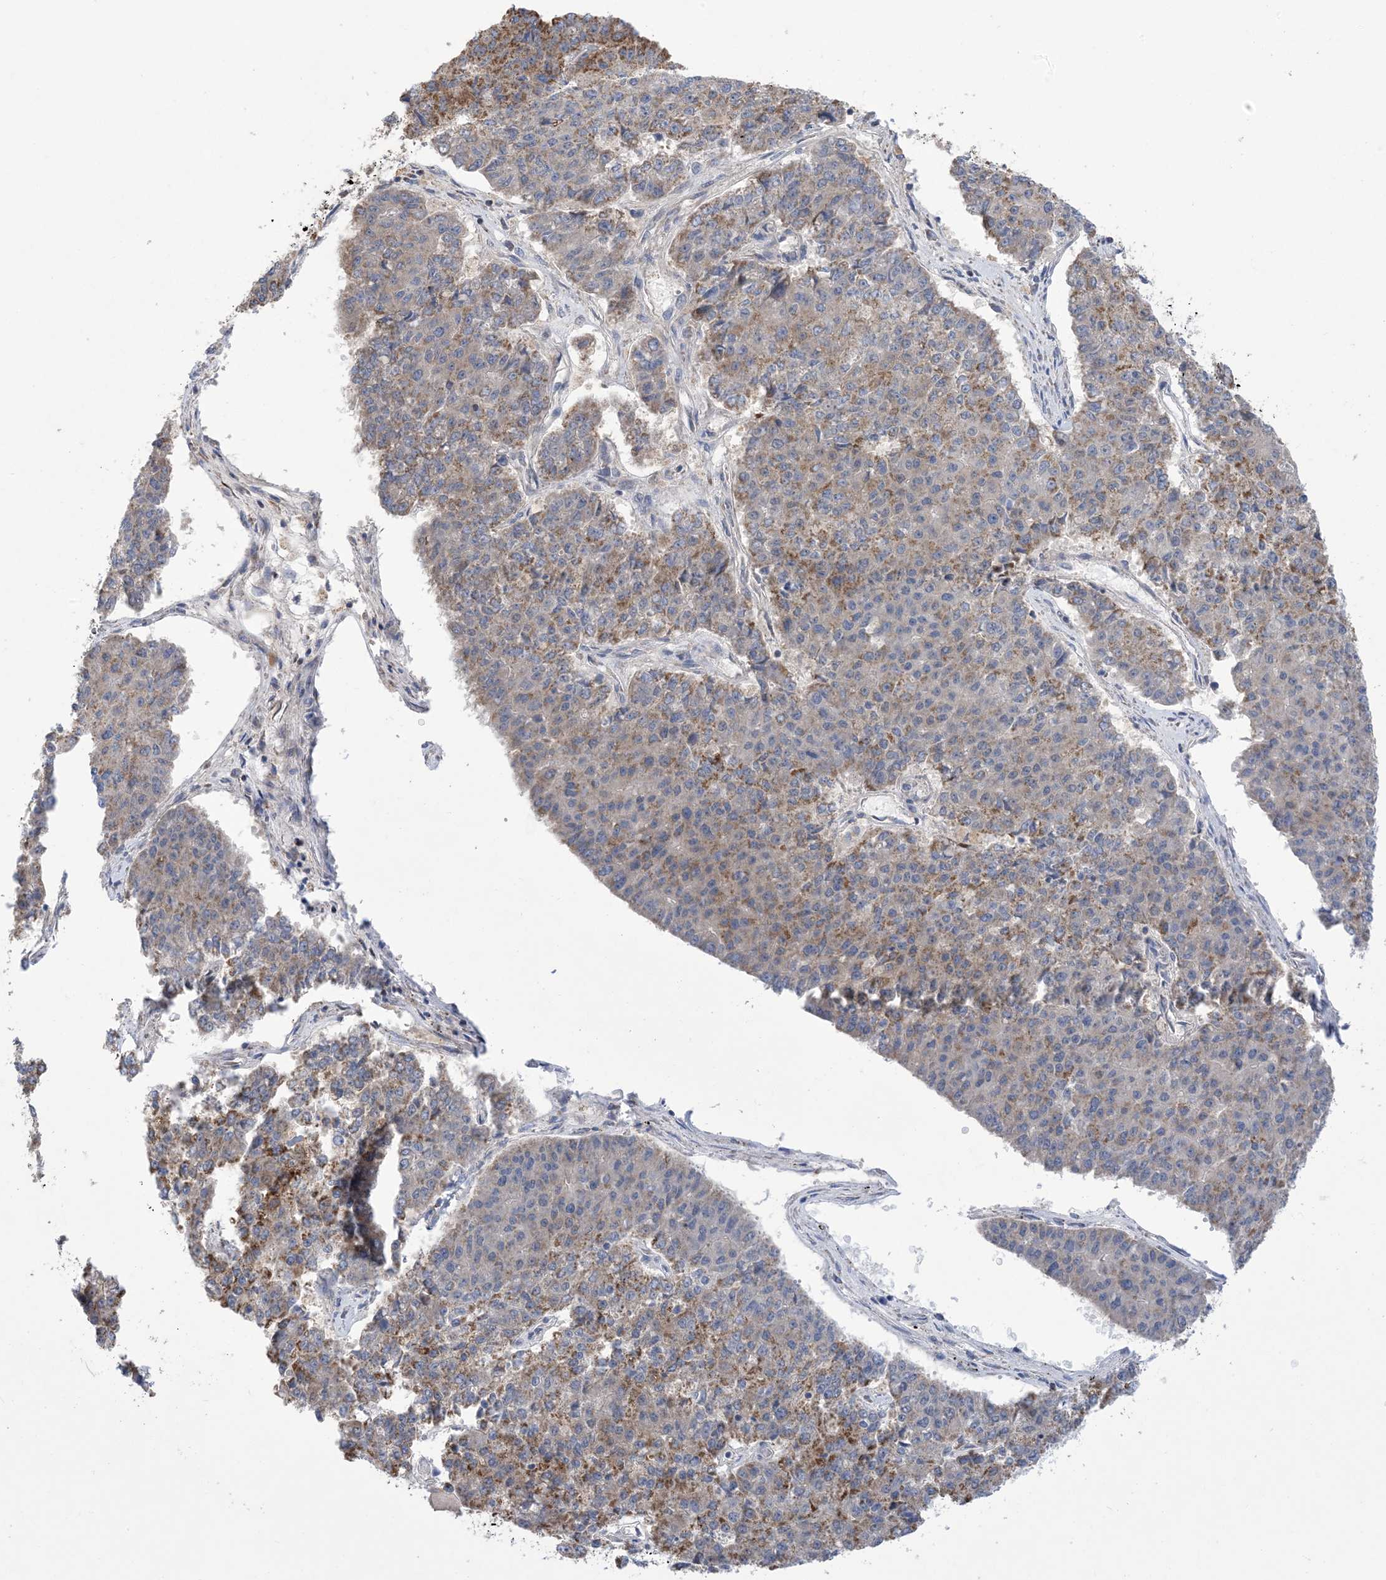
{"staining": {"intensity": "moderate", "quantity": "25%-75%", "location": "cytoplasmic/membranous"}, "tissue": "pancreatic cancer", "cell_type": "Tumor cells", "image_type": "cancer", "snomed": [{"axis": "morphology", "description": "Adenocarcinoma, NOS"}, {"axis": "topography", "description": "Pancreas"}], "caption": "The immunohistochemical stain shows moderate cytoplasmic/membranous staining in tumor cells of pancreatic cancer (adenocarcinoma) tissue.", "gene": "CLEC16A", "patient": {"sex": "male", "age": 50}}